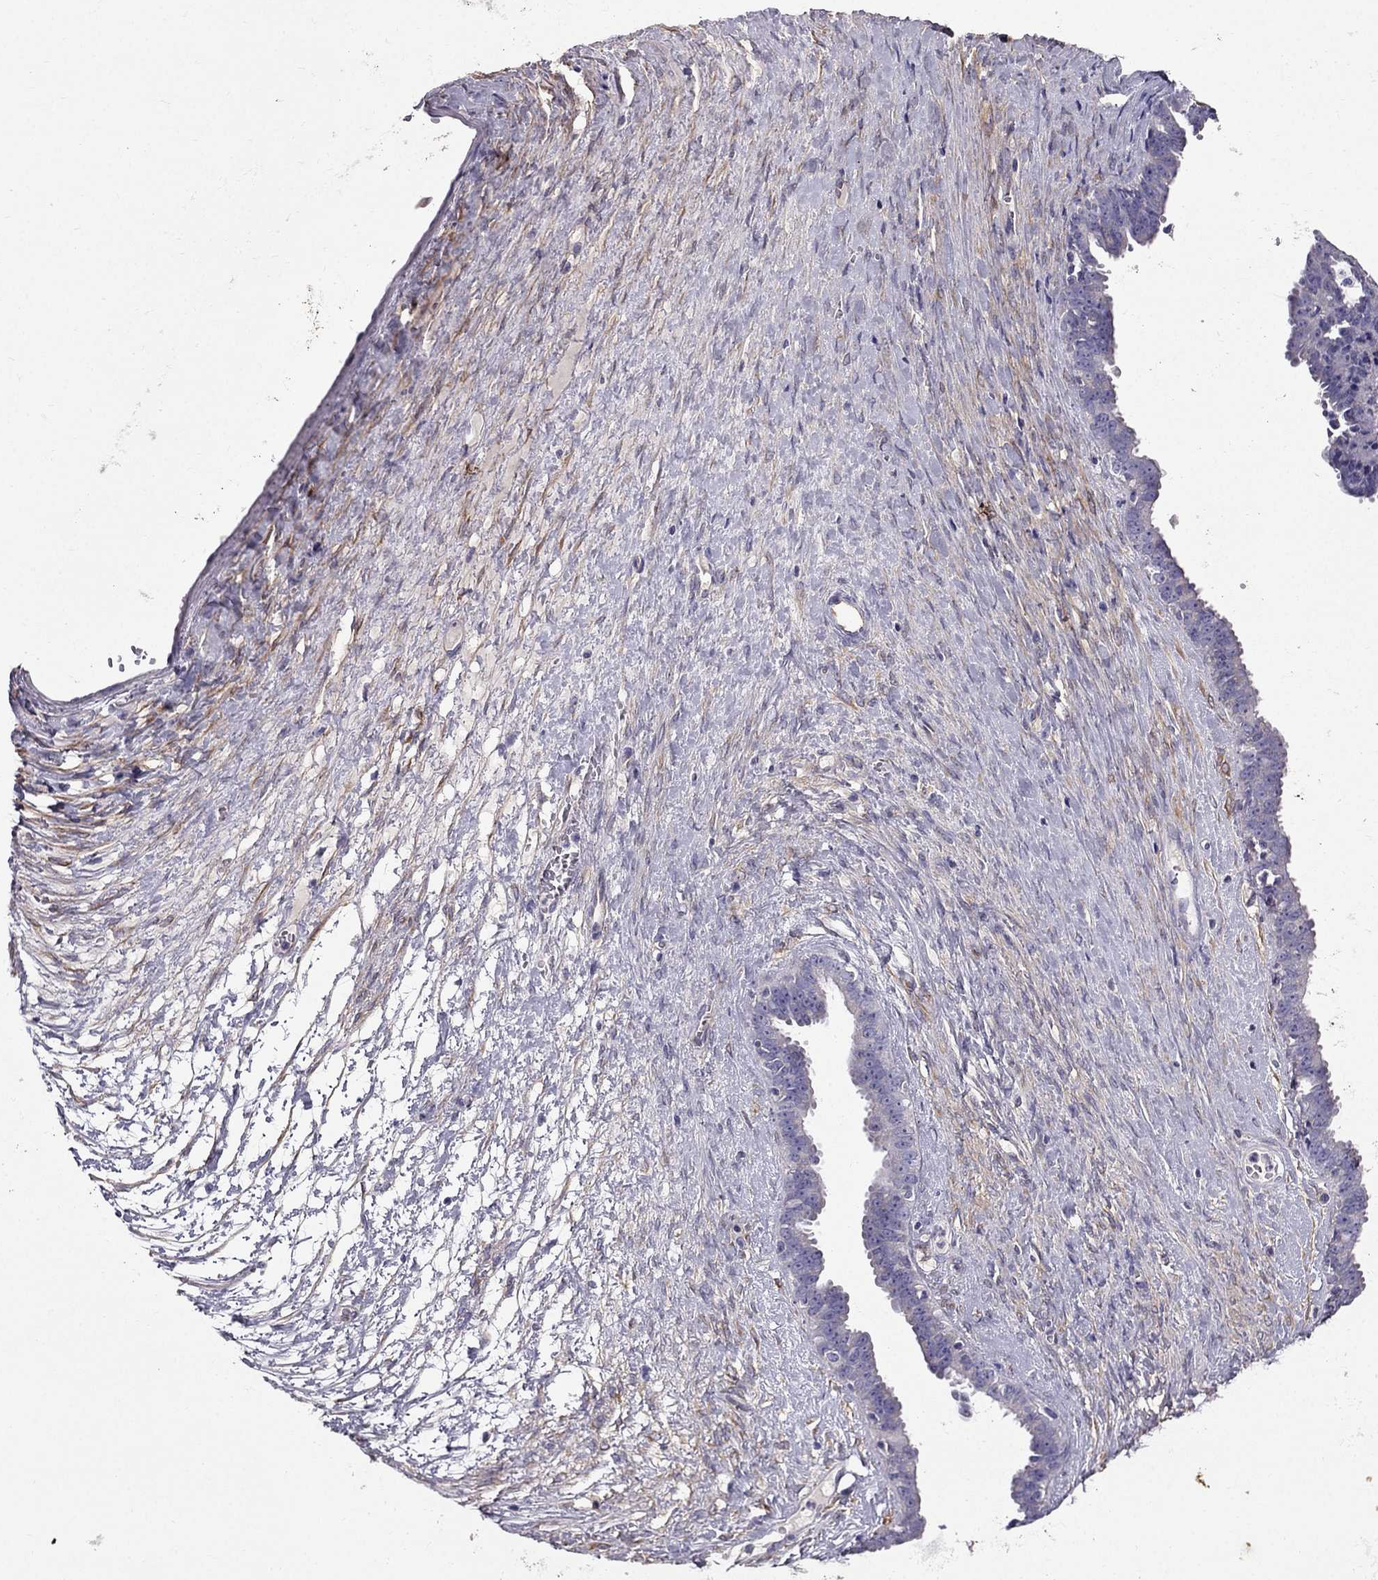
{"staining": {"intensity": "negative", "quantity": "none", "location": "none"}, "tissue": "ovarian cancer", "cell_type": "Tumor cells", "image_type": "cancer", "snomed": [{"axis": "morphology", "description": "Cystadenocarcinoma, serous, NOS"}, {"axis": "topography", "description": "Ovary"}], "caption": "An immunohistochemistry histopathology image of serous cystadenocarcinoma (ovarian) is shown. There is no staining in tumor cells of serous cystadenocarcinoma (ovarian).", "gene": "SYT5", "patient": {"sex": "female", "age": 71}}